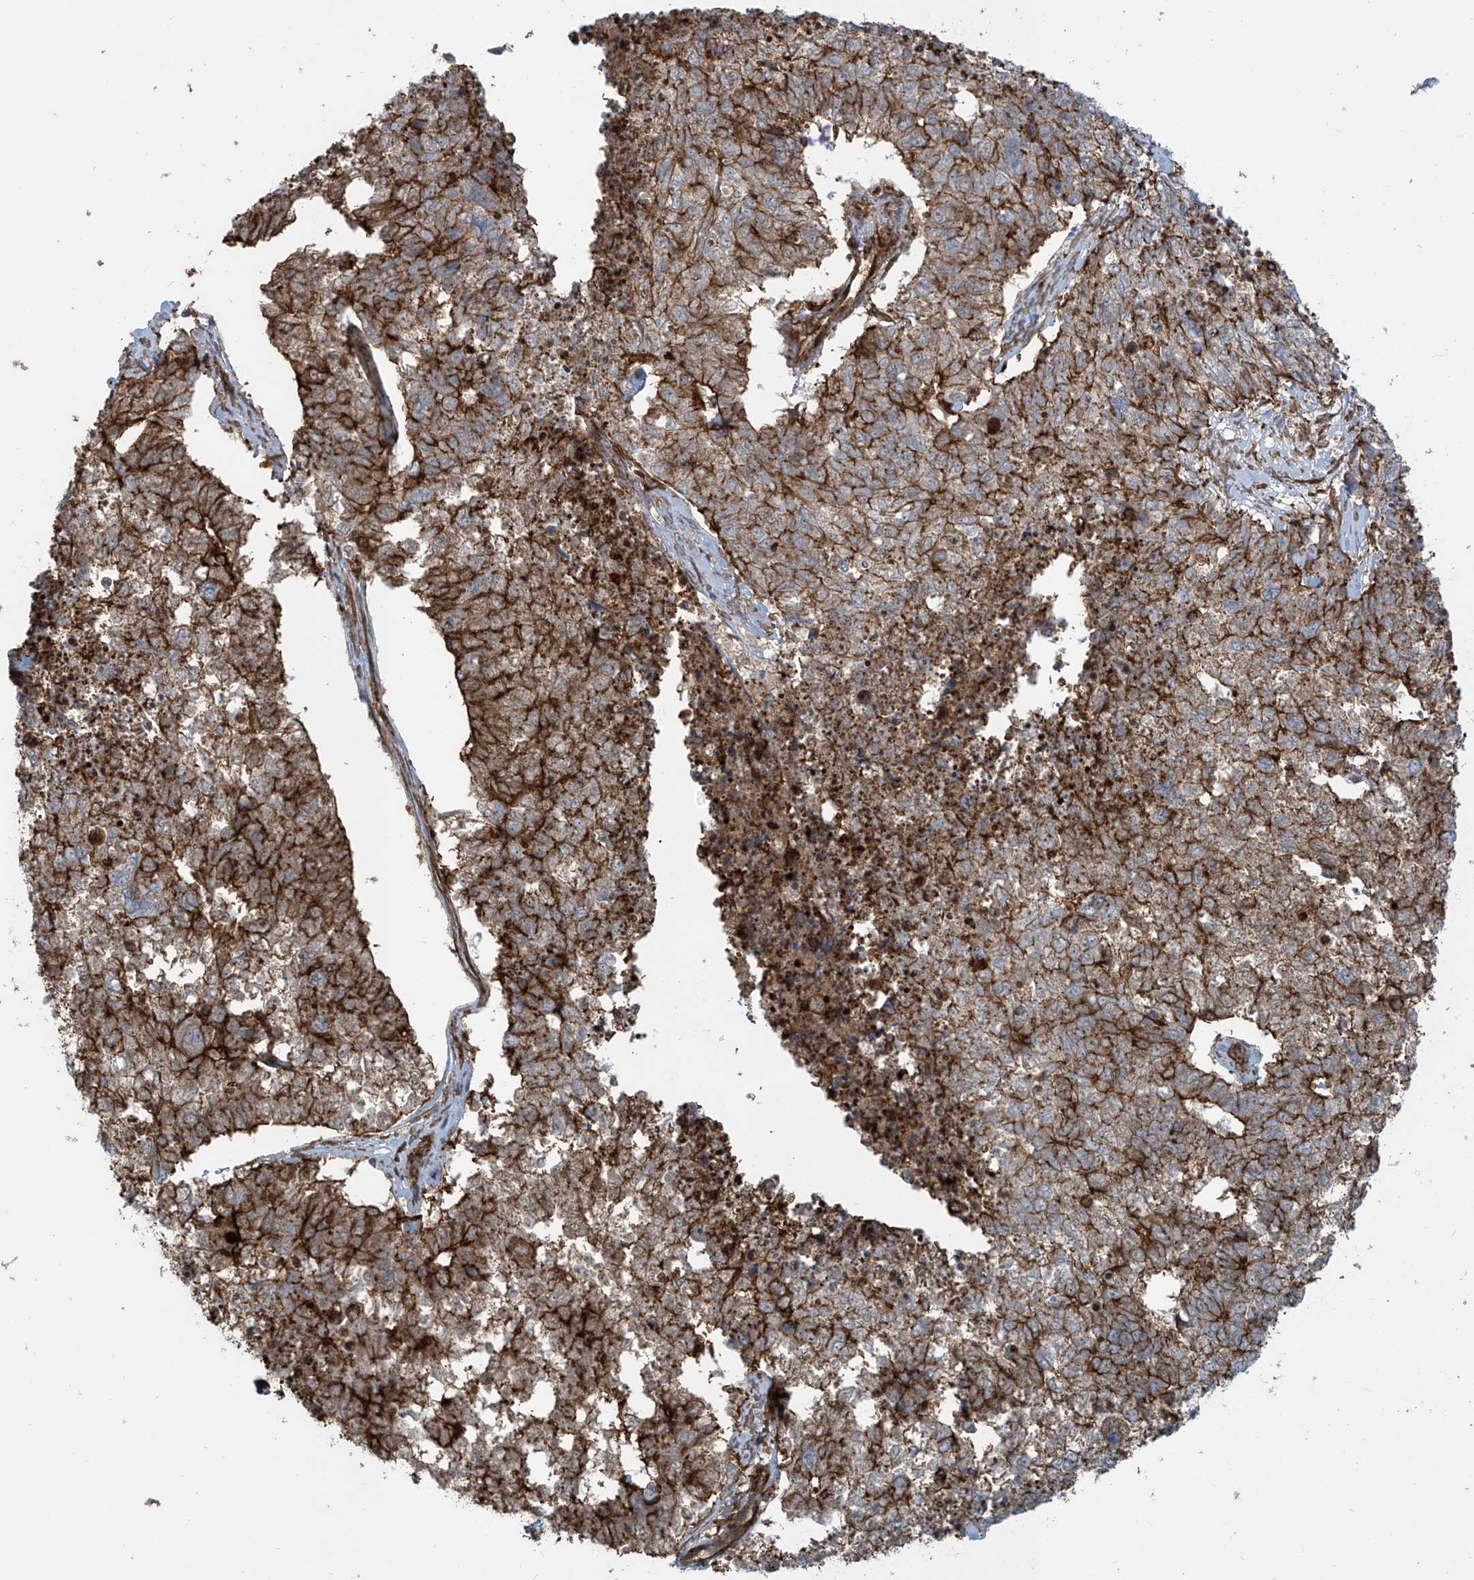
{"staining": {"intensity": "strong", "quantity": ">75%", "location": "cytoplasmic/membranous"}, "tissue": "cervical cancer", "cell_type": "Tumor cells", "image_type": "cancer", "snomed": [{"axis": "morphology", "description": "Squamous cell carcinoma, NOS"}, {"axis": "topography", "description": "Cervix"}], "caption": "A high-resolution image shows immunohistochemistry (IHC) staining of squamous cell carcinoma (cervical), which reveals strong cytoplasmic/membranous positivity in about >75% of tumor cells. The staining was performed using DAB (3,3'-diaminobenzidine) to visualize the protein expression in brown, while the nuclei were stained in blue with hematoxylin (Magnification: 20x).", "gene": "SLC9A2", "patient": {"sex": "female", "age": 63}}